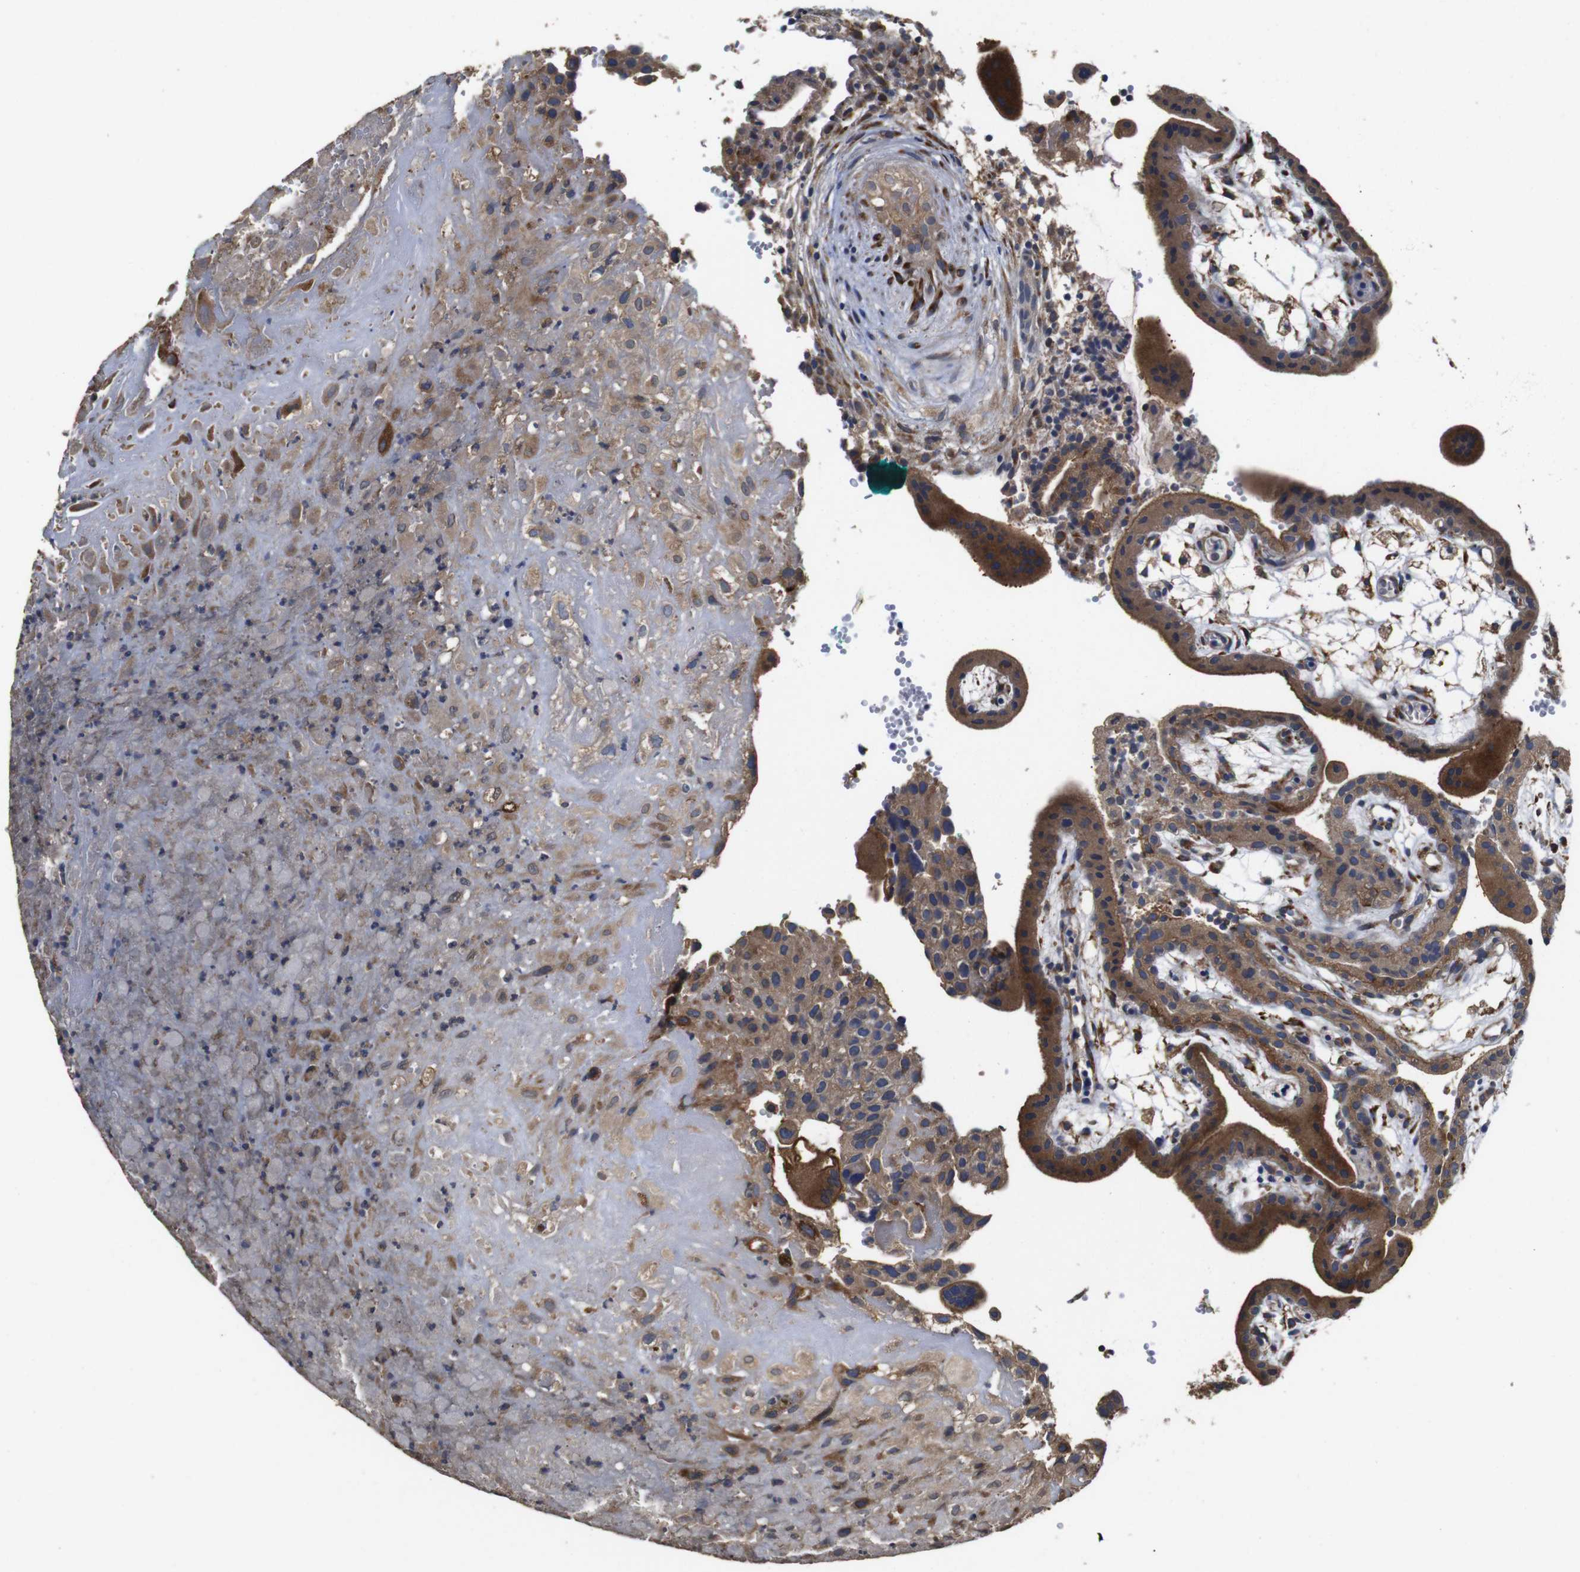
{"staining": {"intensity": "moderate", "quantity": ">75%", "location": "cytoplasmic/membranous"}, "tissue": "placenta", "cell_type": "Decidual cells", "image_type": "normal", "snomed": [{"axis": "morphology", "description": "Normal tissue, NOS"}, {"axis": "topography", "description": "Placenta"}], "caption": "Moderate cytoplasmic/membranous positivity for a protein is seen in approximately >75% of decidual cells of benign placenta using immunohistochemistry.", "gene": "ARHGAP24", "patient": {"sex": "female", "age": 18}}